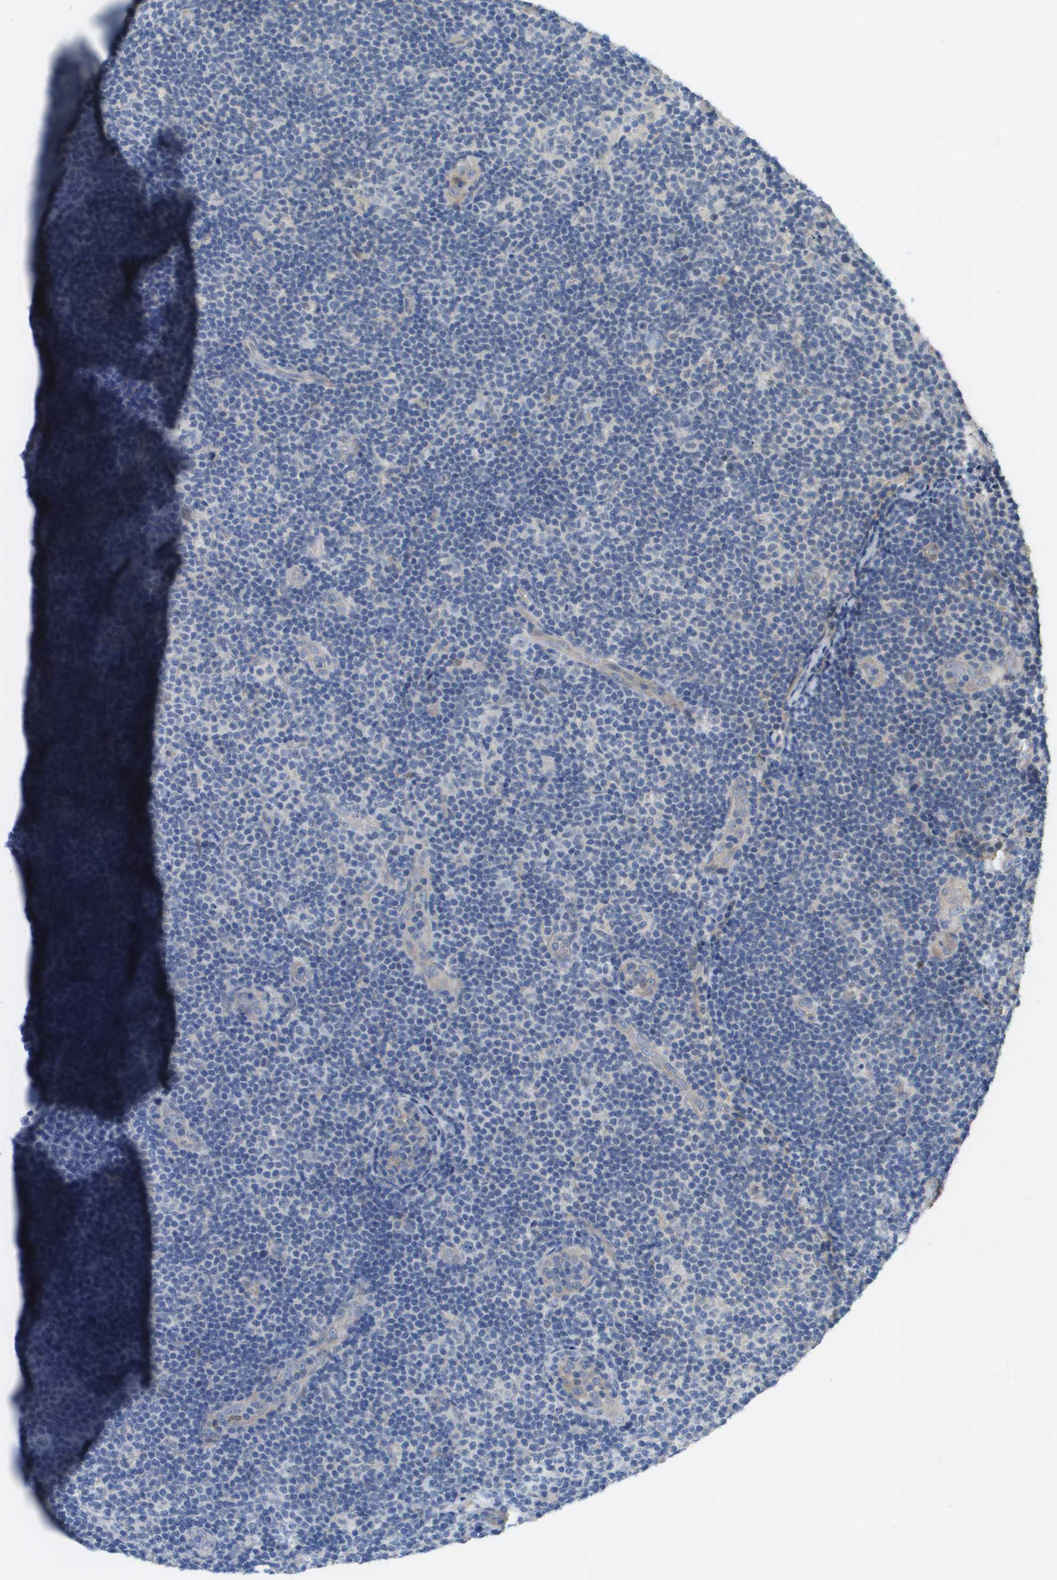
{"staining": {"intensity": "negative", "quantity": "none", "location": "none"}, "tissue": "lymphoma", "cell_type": "Tumor cells", "image_type": "cancer", "snomed": [{"axis": "morphology", "description": "Malignant lymphoma, non-Hodgkin's type, Low grade"}, {"axis": "topography", "description": "Lymph node"}], "caption": "Tumor cells show no significant protein staining in lymphoma. The staining is performed using DAB brown chromogen with nuclei counter-stained in using hematoxylin.", "gene": "RNF112", "patient": {"sex": "male", "age": 83}}